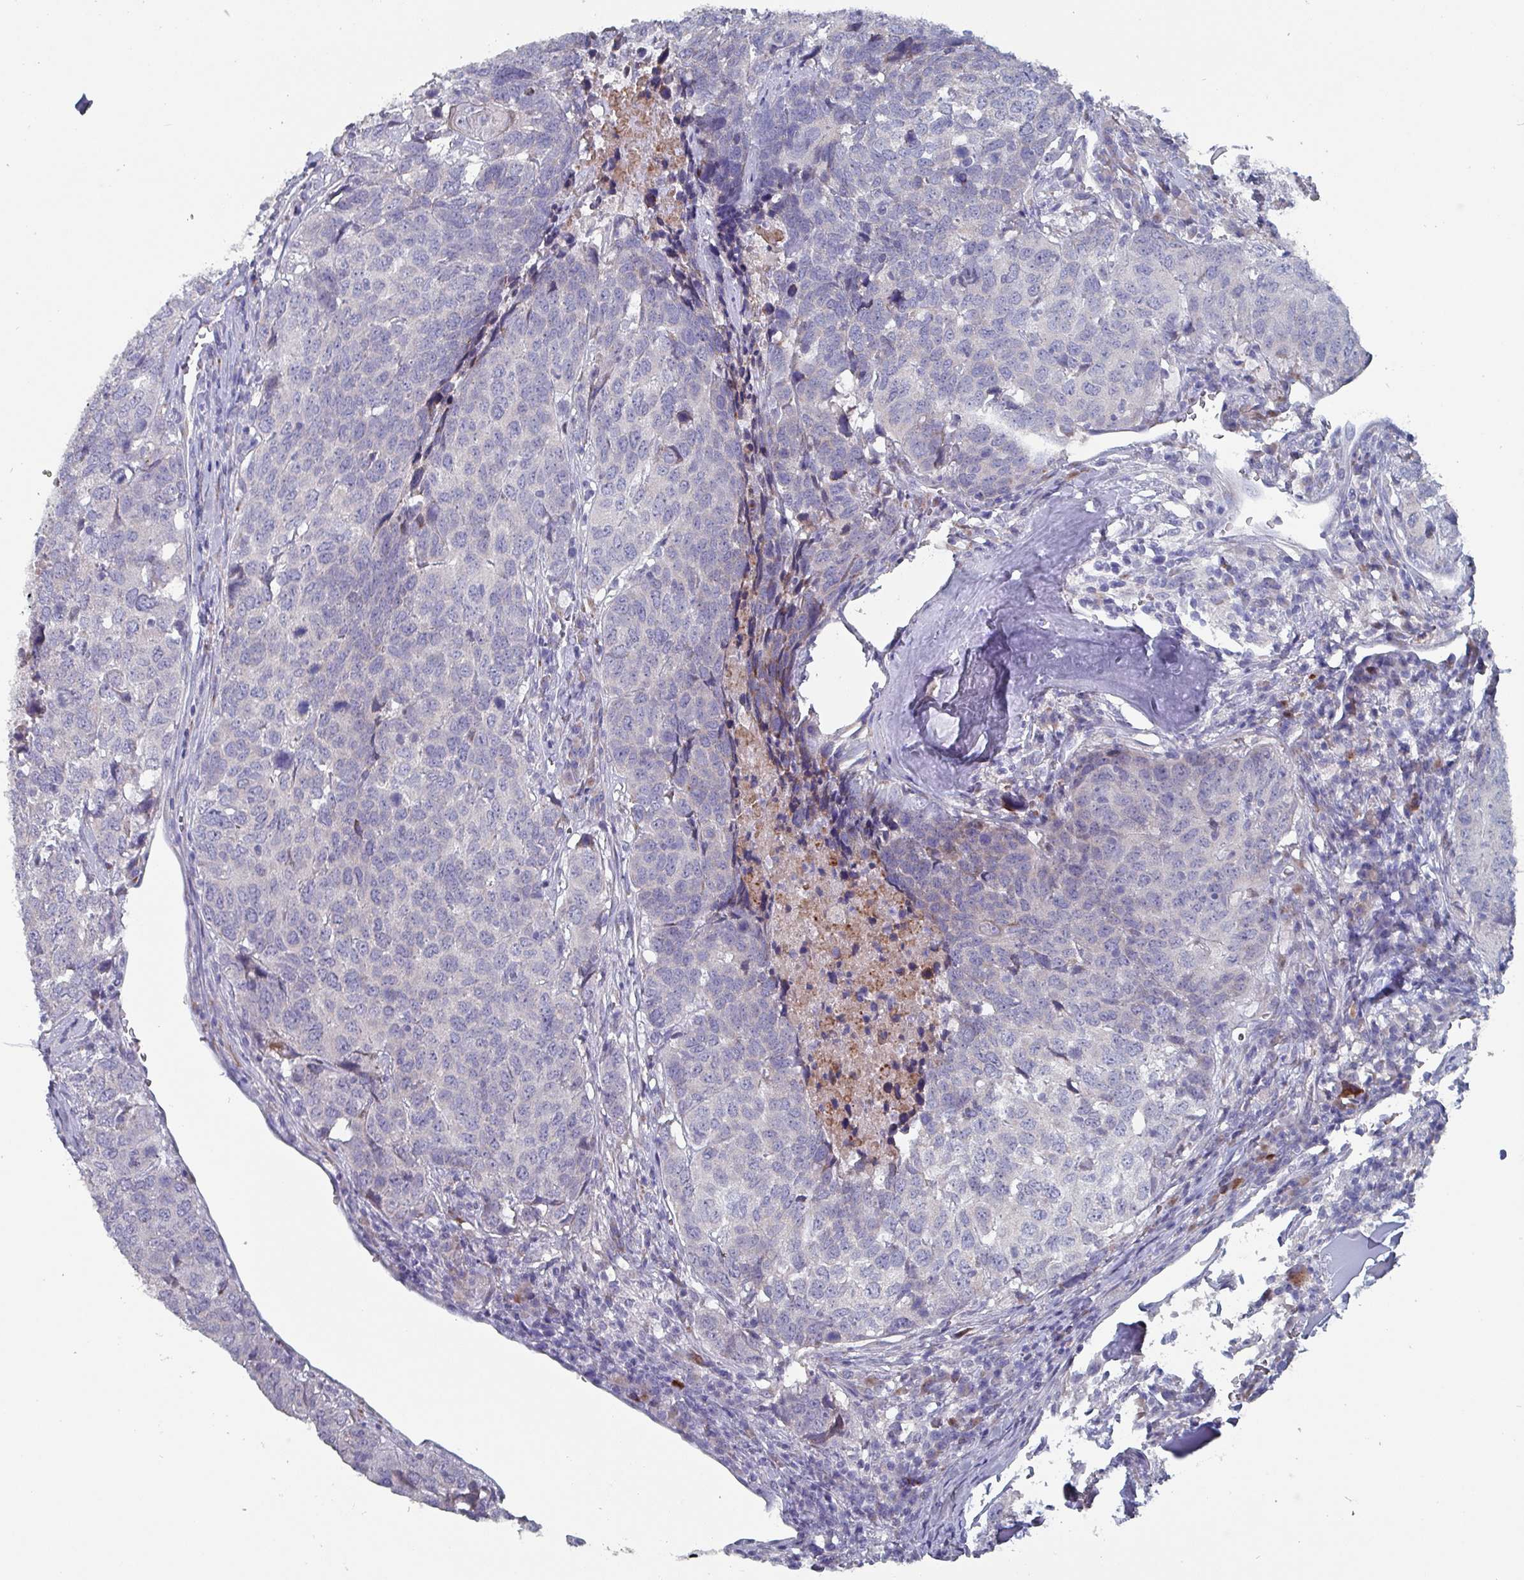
{"staining": {"intensity": "negative", "quantity": "none", "location": "none"}, "tissue": "head and neck cancer", "cell_type": "Tumor cells", "image_type": "cancer", "snomed": [{"axis": "morphology", "description": "Normal tissue, NOS"}, {"axis": "morphology", "description": "Squamous cell carcinoma, NOS"}, {"axis": "topography", "description": "Skeletal muscle"}, {"axis": "topography", "description": "Vascular tissue"}, {"axis": "topography", "description": "Peripheral nerve tissue"}, {"axis": "topography", "description": "Head-Neck"}], "caption": "Tumor cells show no significant expression in head and neck squamous cell carcinoma.", "gene": "DRD5", "patient": {"sex": "male", "age": 66}}